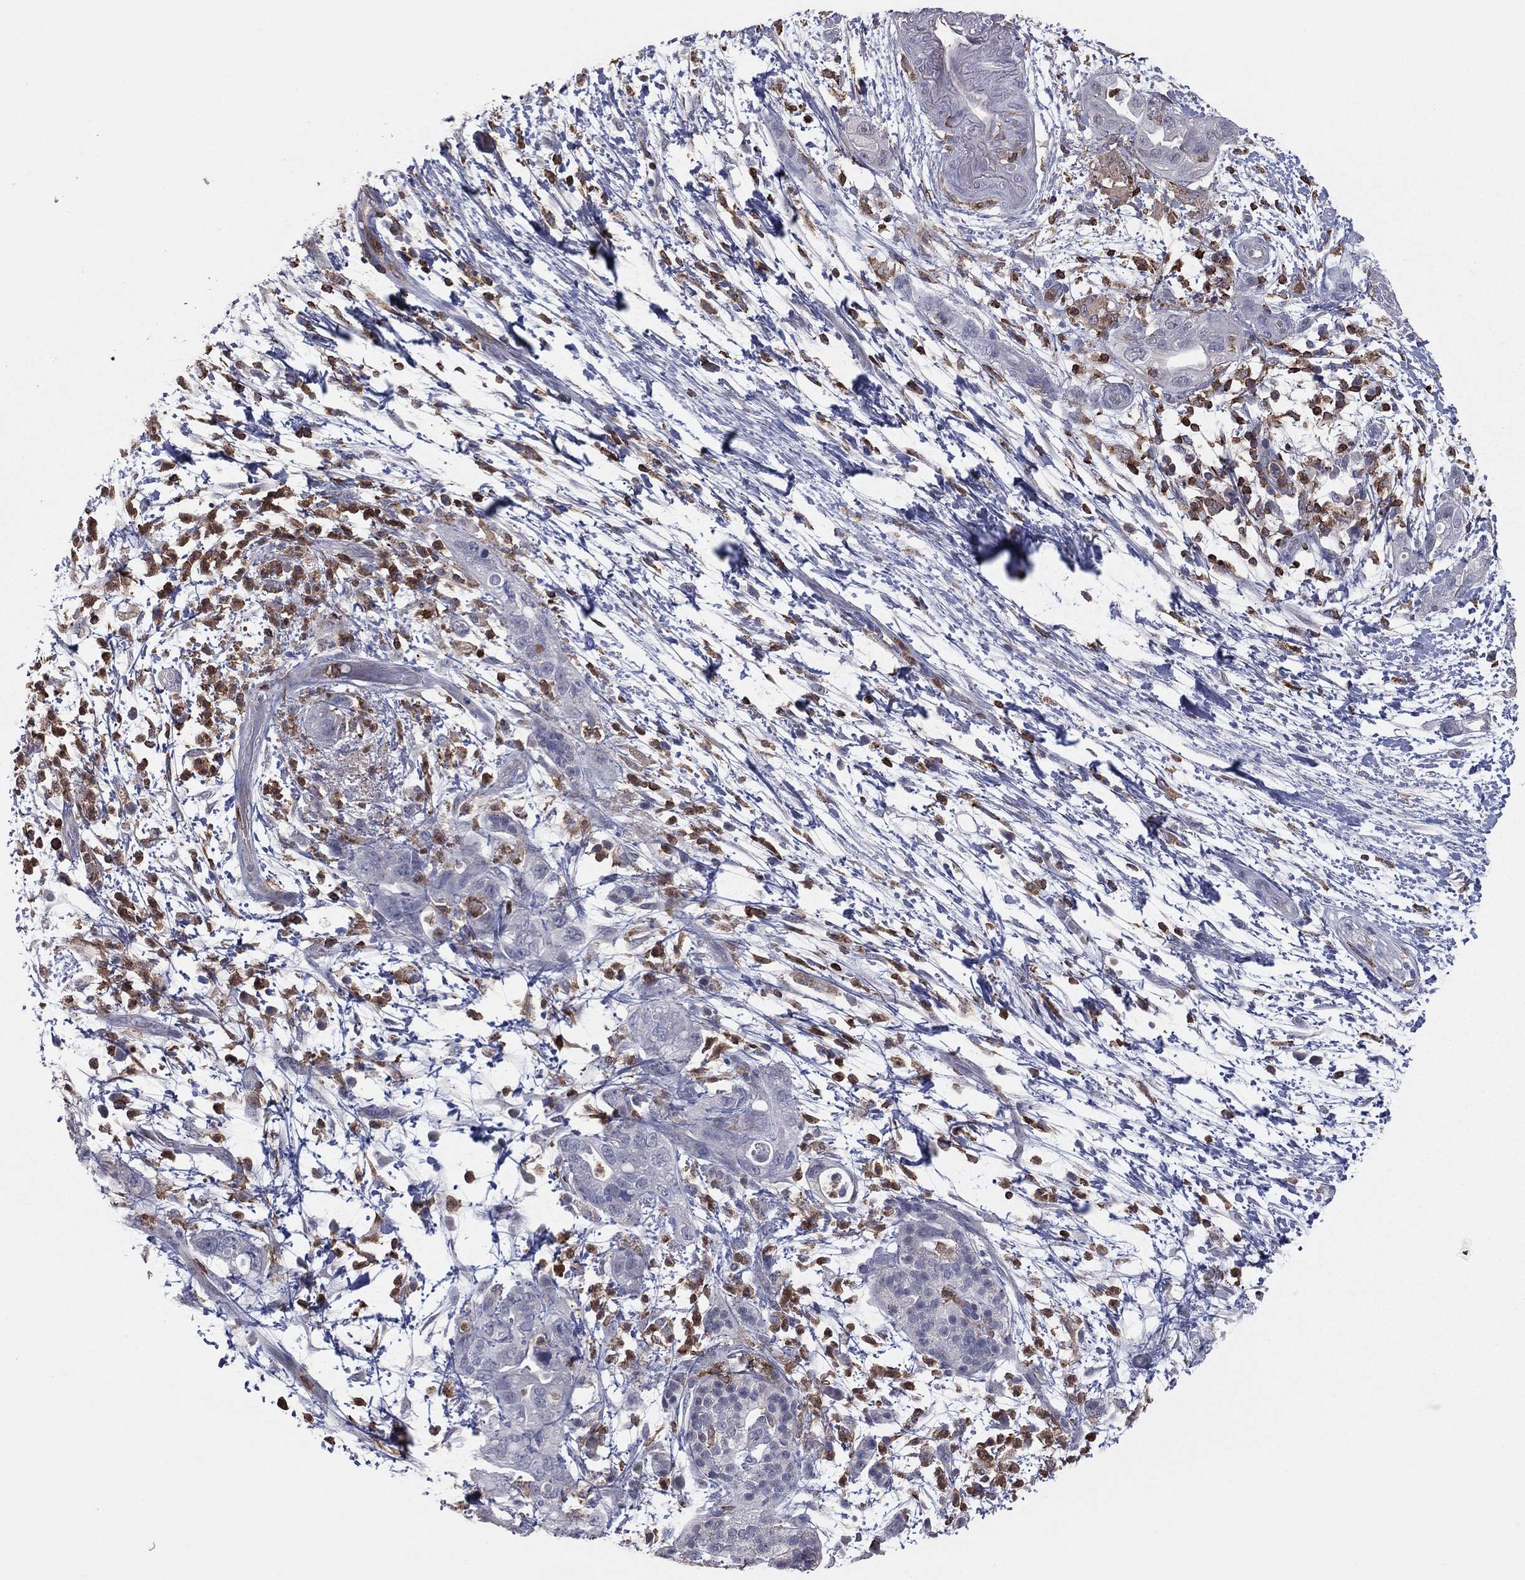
{"staining": {"intensity": "negative", "quantity": "none", "location": "none"}, "tissue": "pancreatic cancer", "cell_type": "Tumor cells", "image_type": "cancer", "snomed": [{"axis": "morphology", "description": "Adenocarcinoma, NOS"}, {"axis": "topography", "description": "Pancreas"}], "caption": "This is an immunohistochemistry image of pancreatic cancer (adenocarcinoma). There is no positivity in tumor cells.", "gene": "PSTPIP1", "patient": {"sex": "female", "age": 72}}